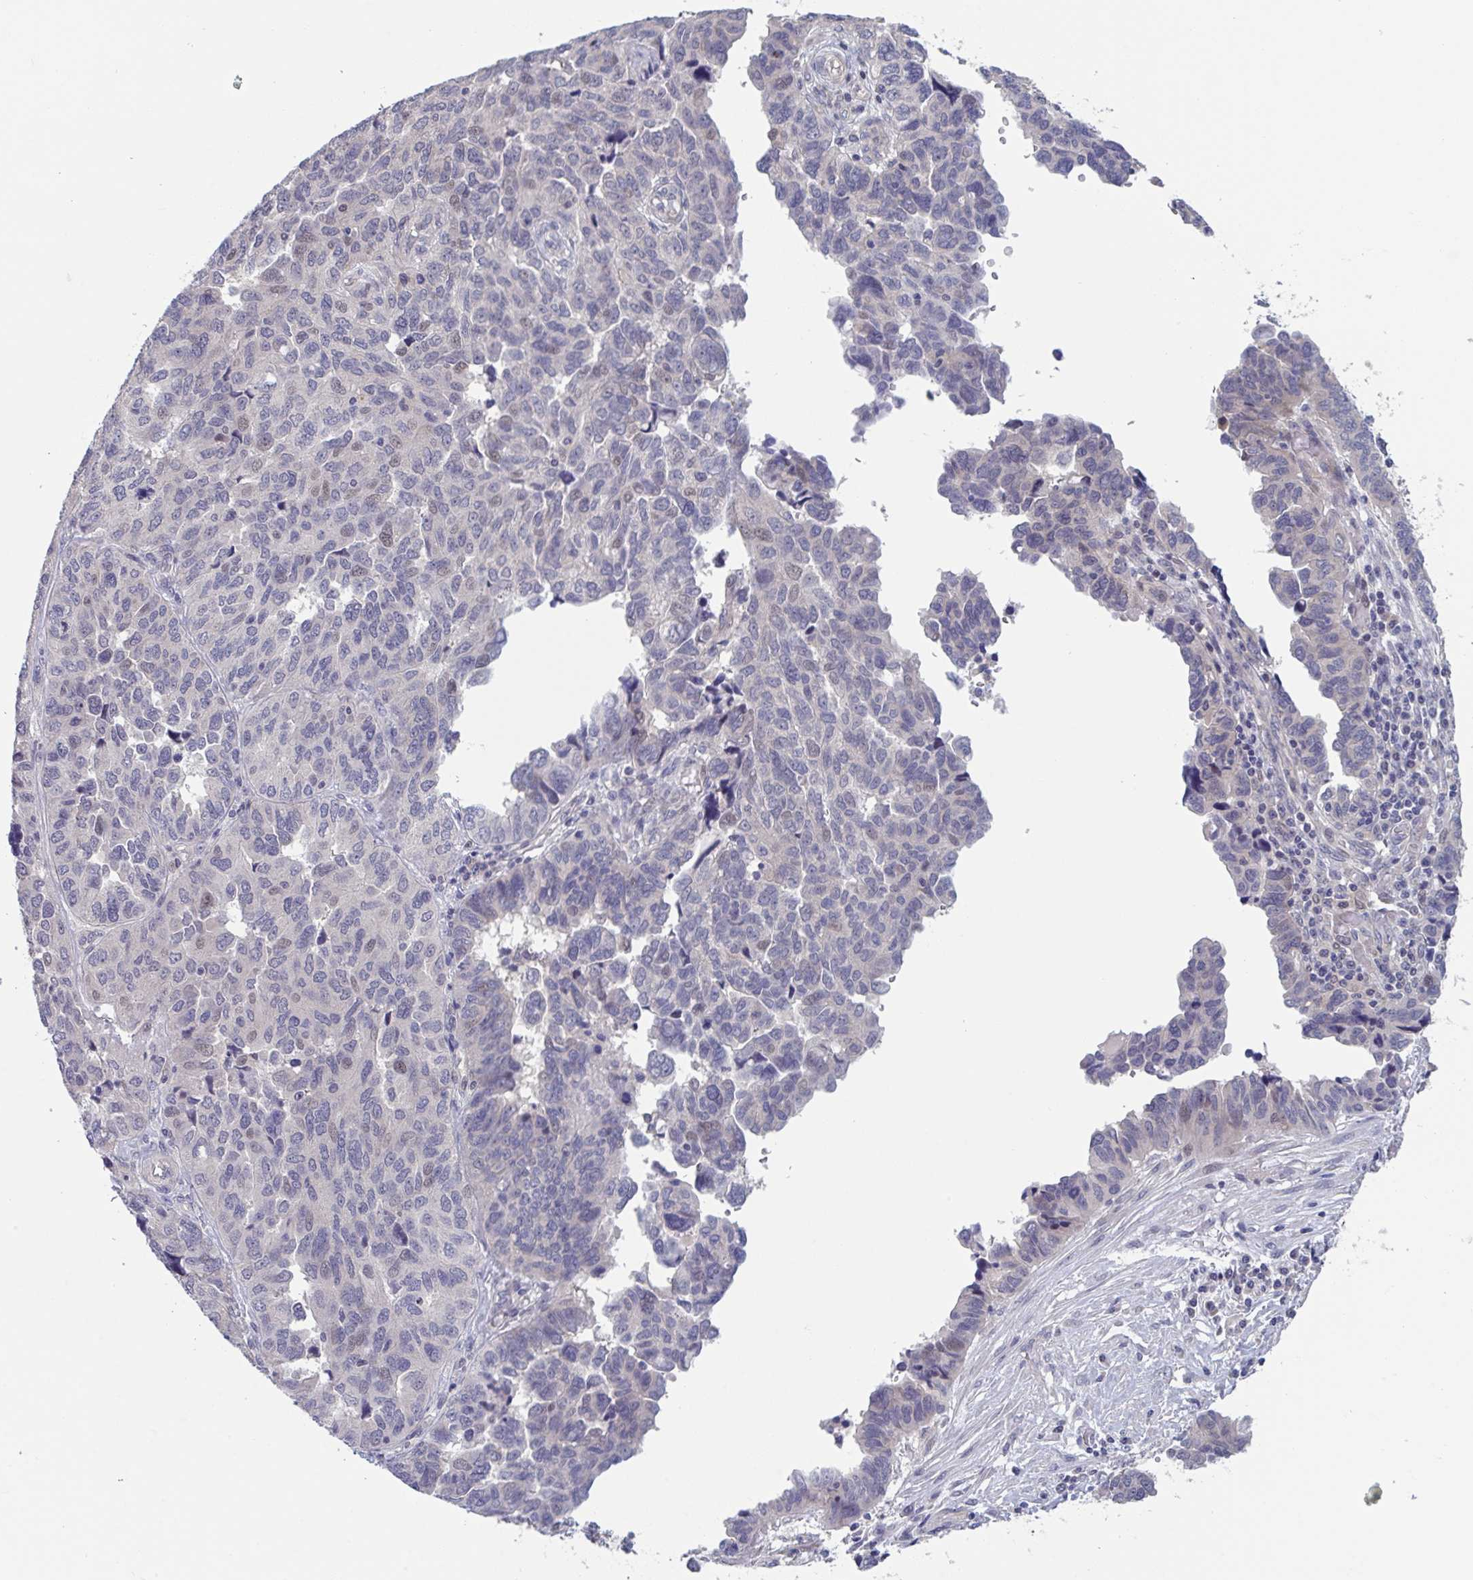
{"staining": {"intensity": "weak", "quantity": "<25%", "location": "nuclear"}, "tissue": "ovarian cancer", "cell_type": "Tumor cells", "image_type": "cancer", "snomed": [{"axis": "morphology", "description": "Cystadenocarcinoma, serous, NOS"}, {"axis": "topography", "description": "Ovary"}], "caption": "The photomicrograph reveals no significant staining in tumor cells of ovarian cancer. (Brightfield microscopy of DAB (3,3'-diaminobenzidine) immunohistochemistry (IHC) at high magnification).", "gene": "RIOK1", "patient": {"sex": "female", "age": 64}}